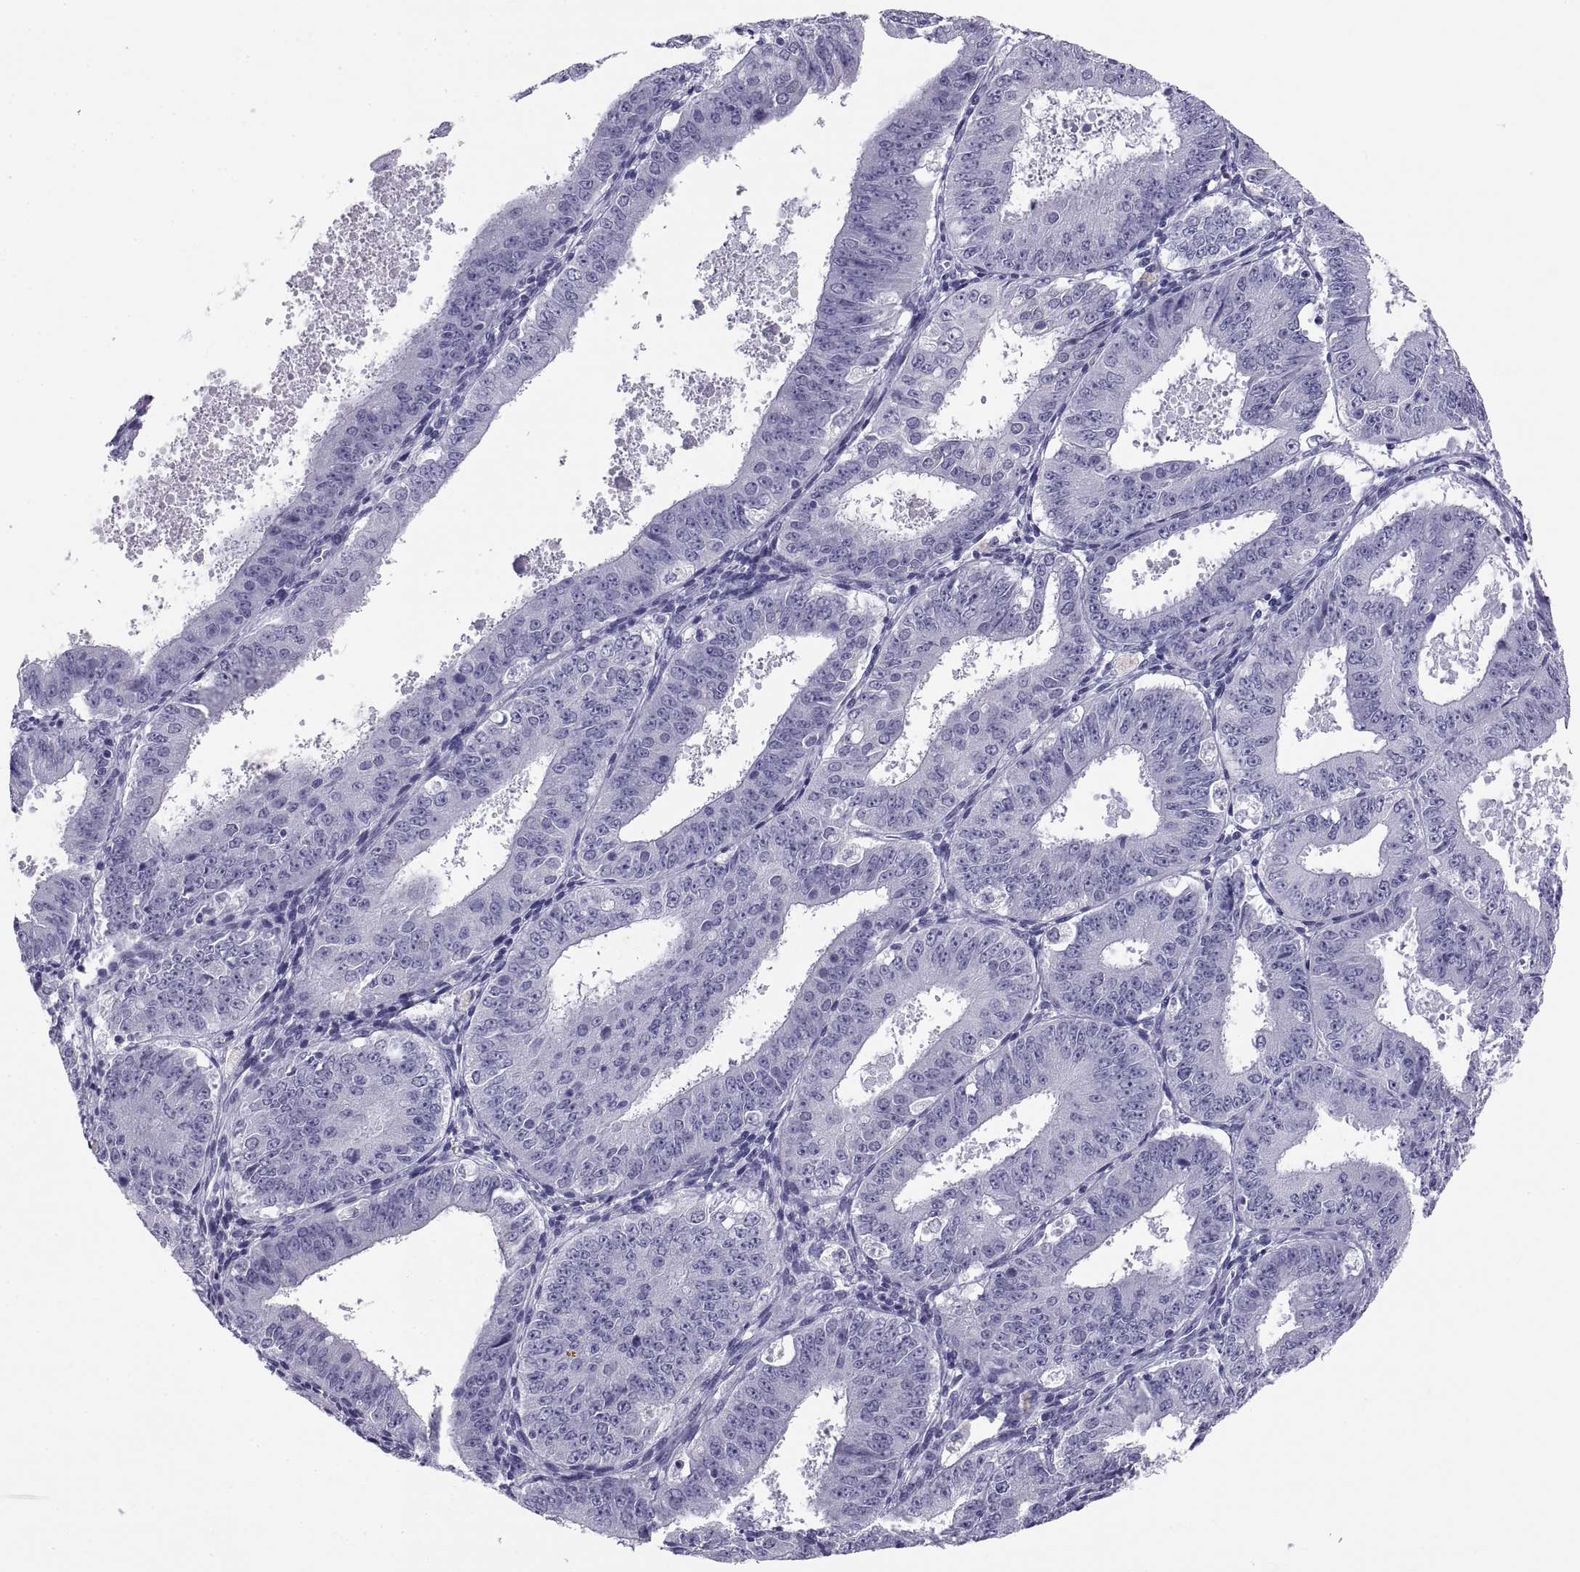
{"staining": {"intensity": "negative", "quantity": "none", "location": "none"}, "tissue": "ovarian cancer", "cell_type": "Tumor cells", "image_type": "cancer", "snomed": [{"axis": "morphology", "description": "Carcinoma, endometroid"}, {"axis": "topography", "description": "Ovary"}], "caption": "This image is of ovarian endometroid carcinoma stained with immunohistochemistry (IHC) to label a protein in brown with the nuclei are counter-stained blue. There is no expression in tumor cells.", "gene": "CT47A10", "patient": {"sex": "female", "age": 42}}